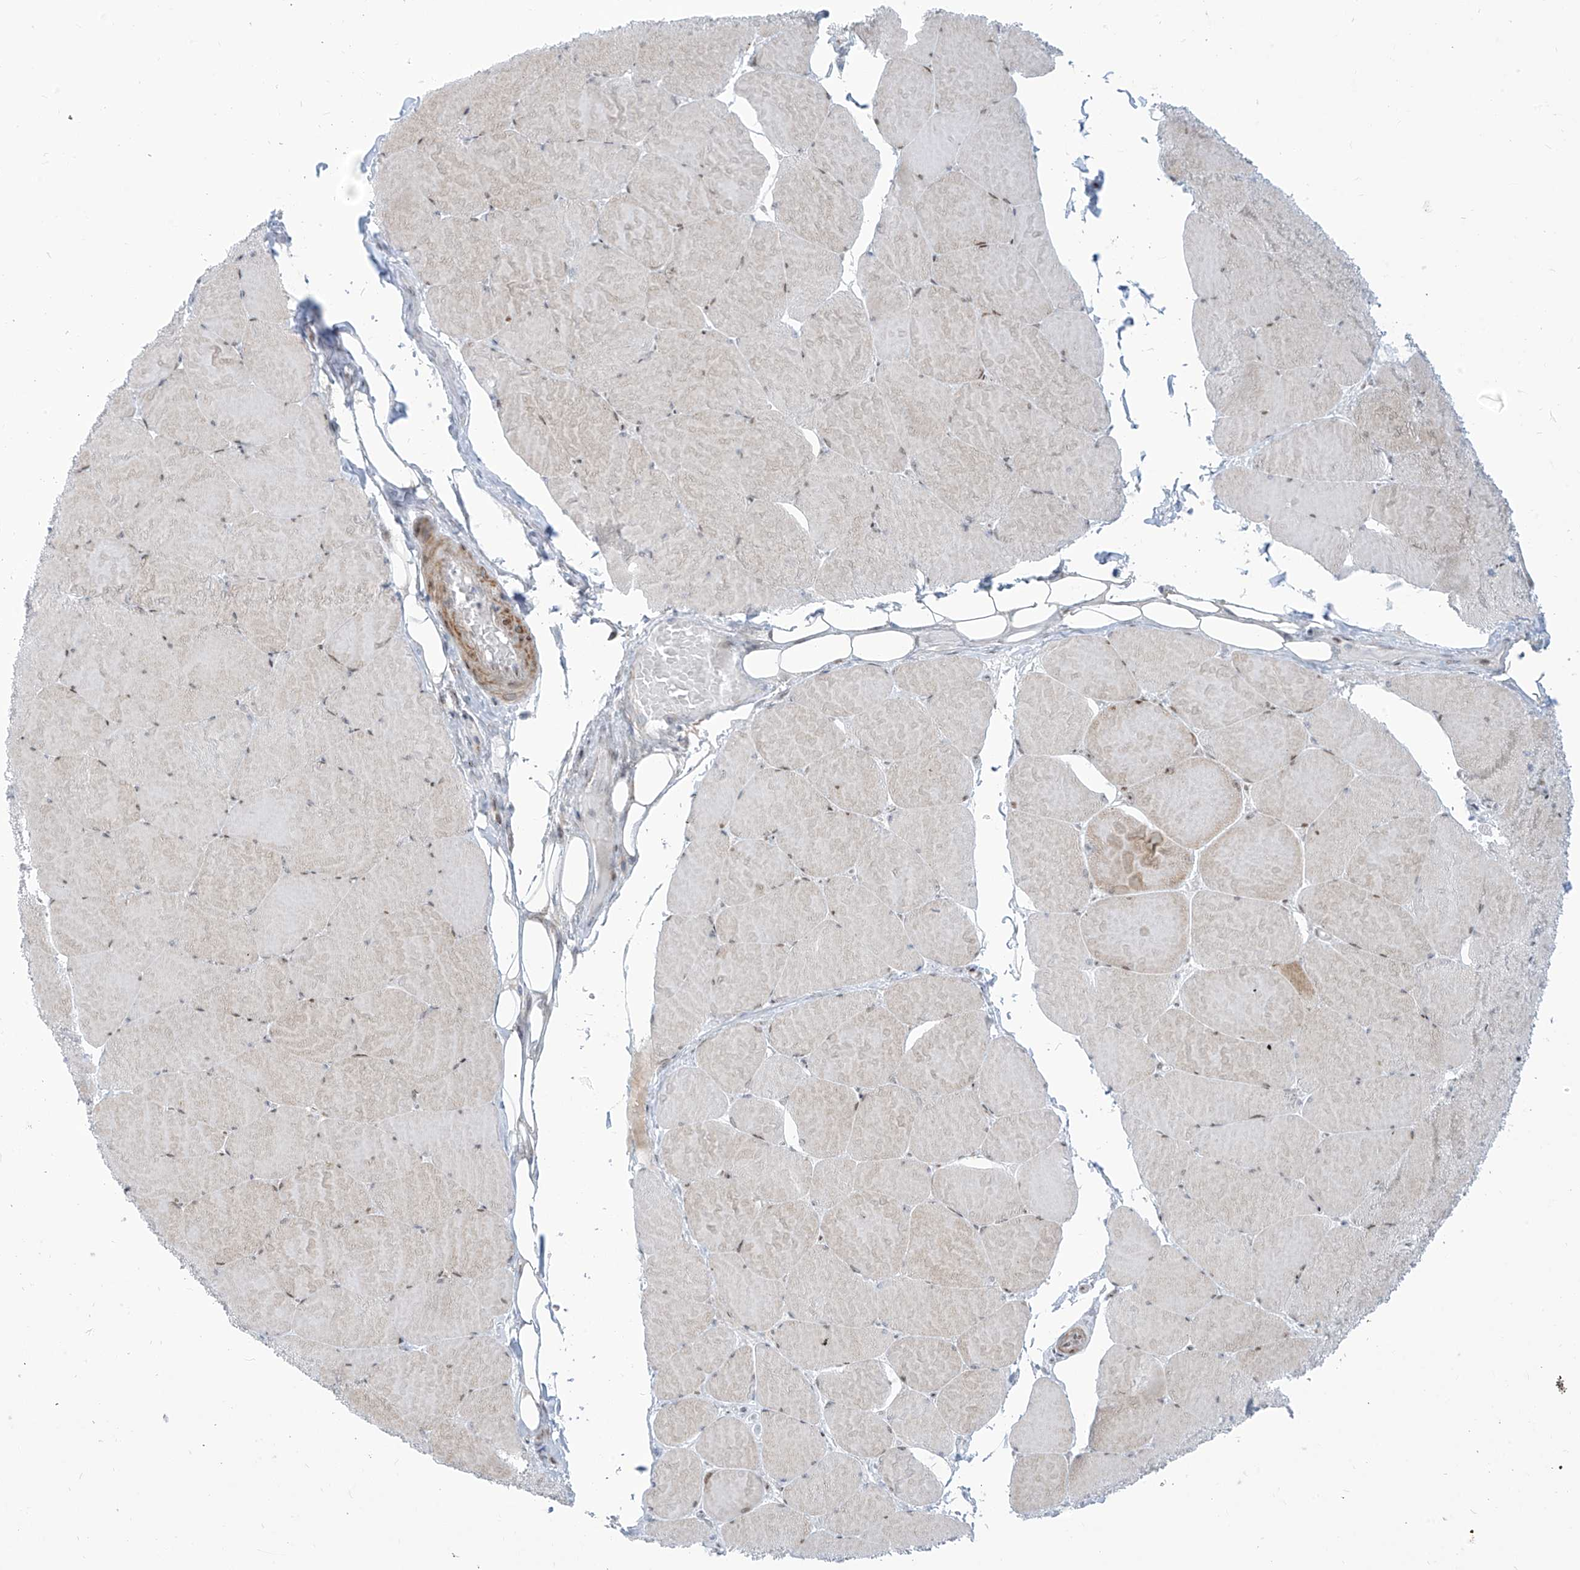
{"staining": {"intensity": "weak", "quantity": "25%-75%", "location": "cytoplasmic/membranous,nuclear"}, "tissue": "skeletal muscle", "cell_type": "Myocytes", "image_type": "normal", "snomed": [{"axis": "morphology", "description": "Normal tissue, NOS"}, {"axis": "topography", "description": "Skeletal muscle"}, {"axis": "topography", "description": "Head-Neck"}], "caption": "Immunohistochemical staining of benign human skeletal muscle exhibits weak cytoplasmic/membranous,nuclear protein staining in about 25%-75% of myocytes.", "gene": "LIN9", "patient": {"sex": "male", "age": 66}}